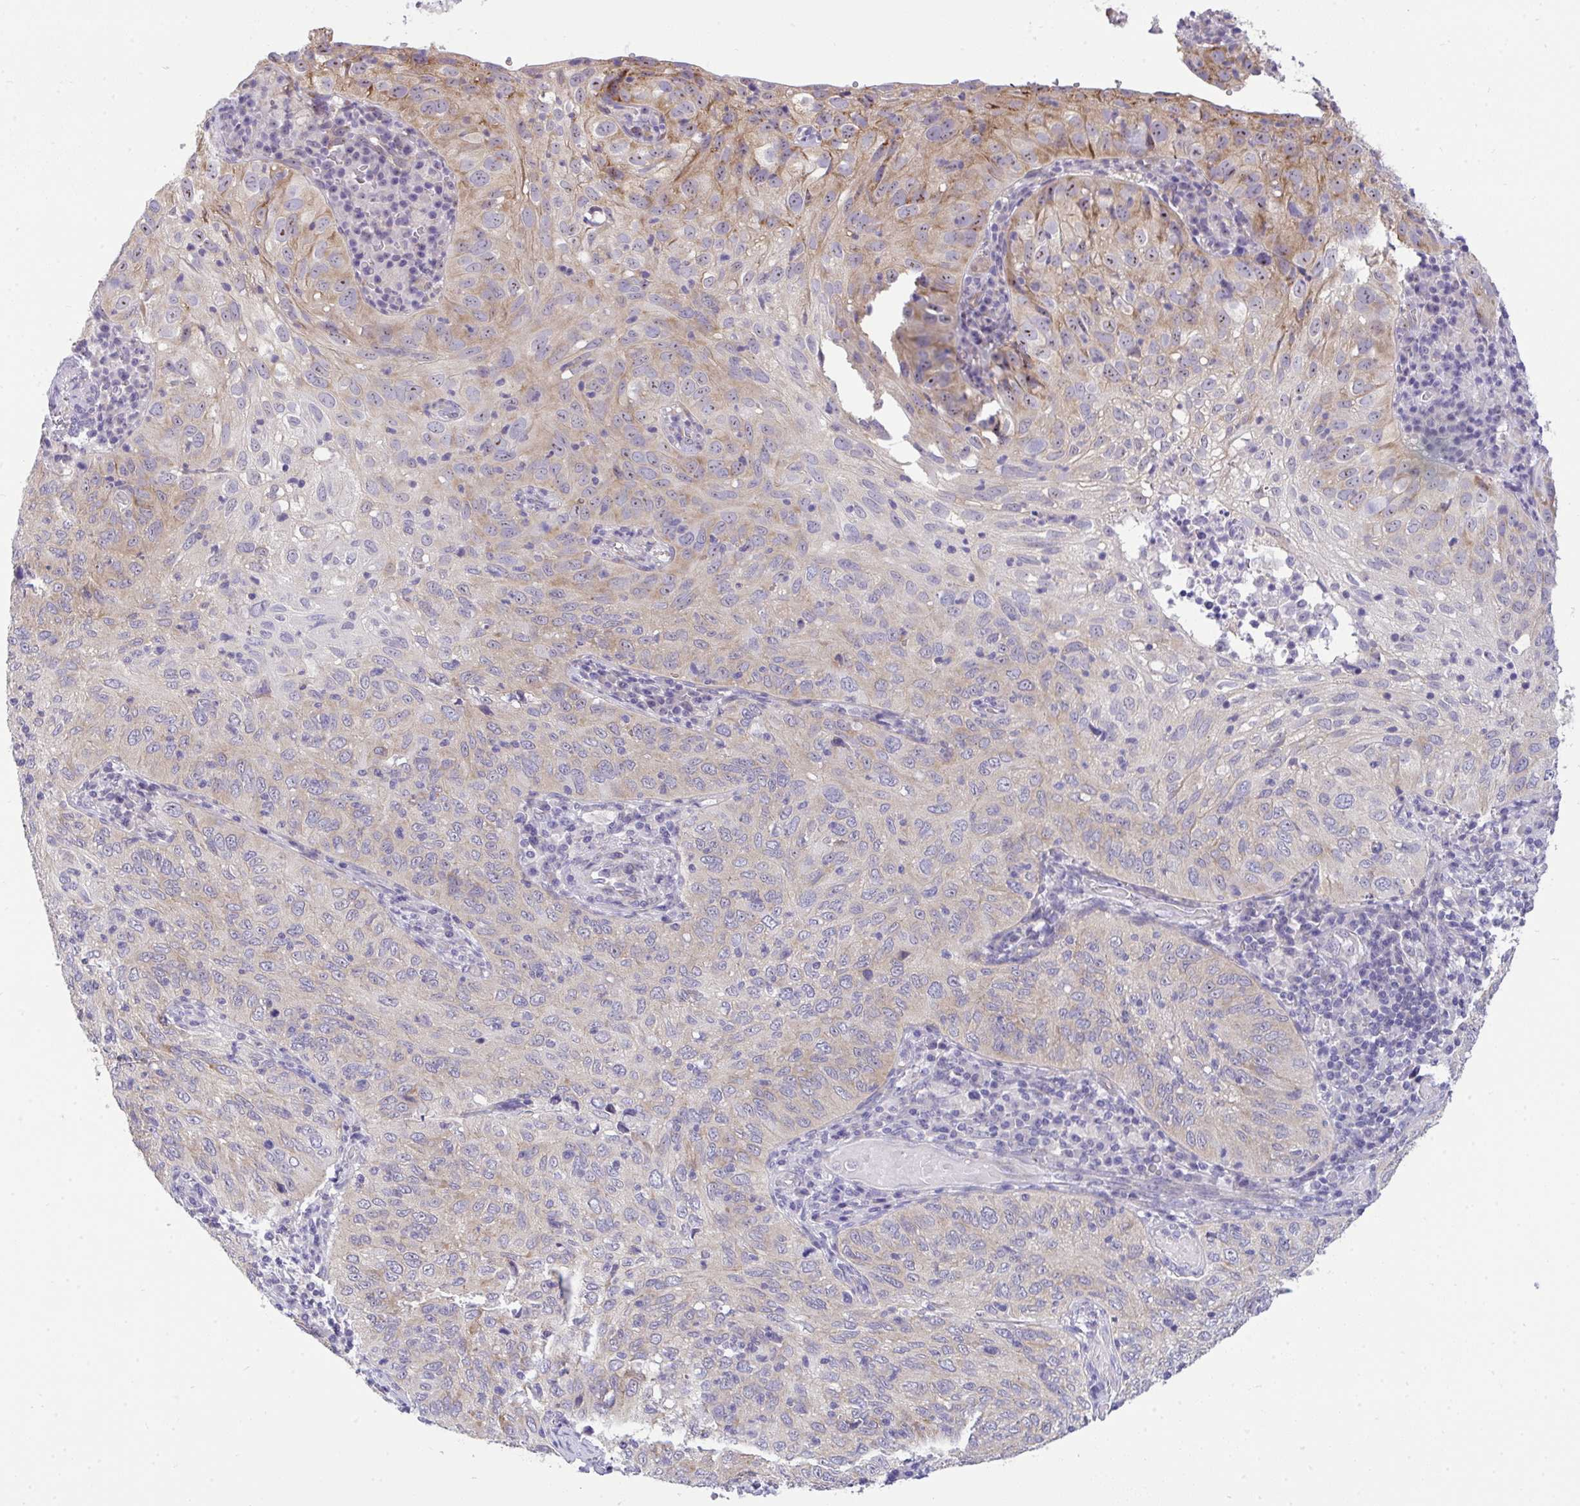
{"staining": {"intensity": "weak", "quantity": "<25%", "location": "cytoplasmic/membranous,nuclear"}, "tissue": "cervical cancer", "cell_type": "Tumor cells", "image_type": "cancer", "snomed": [{"axis": "morphology", "description": "Squamous cell carcinoma, NOS"}, {"axis": "topography", "description": "Cervix"}], "caption": "DAB immunohistochemical staining of human cervical squamous cell carcinoma demonstrates no significant expression in tumor cells.", "gene": "VGLL3", "patient": {"sex": "female", "age": 52}}